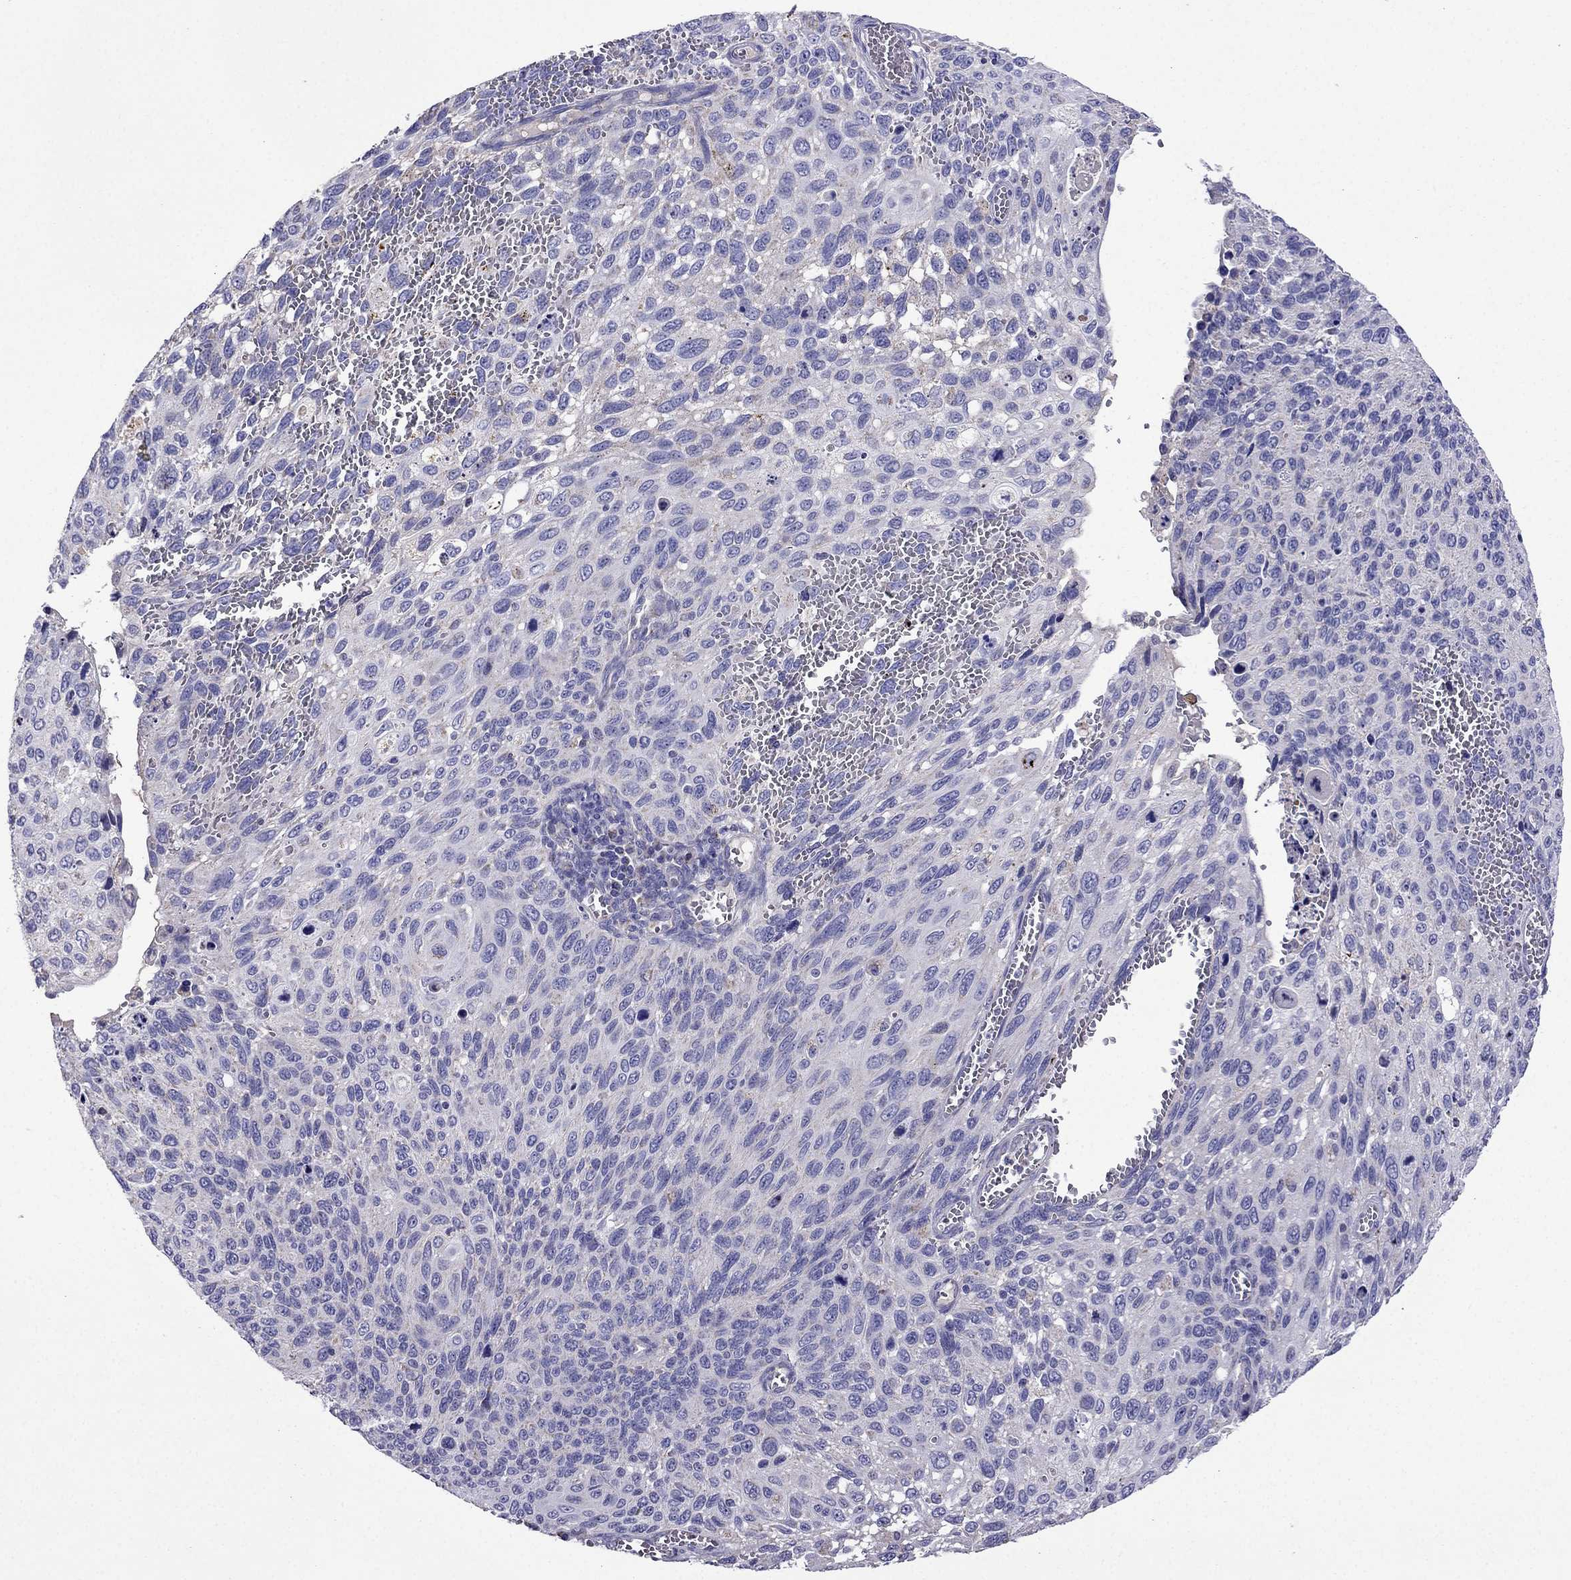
{"staining": {"intensity": "negative", "quantity": "none", "location": "none"}, "tissue": "cervical cancer", "cell_type": "Tumor cells", "image_type": "cancer", "snomed": [{"axis": "morphology", "description": "Squamous cell carcinoma, NOS"}, {"axis": "topography", "description": "Cervix"}], "caption": "High magnification brightfield microscopy of squamous cell carcinoma (cervical) stained with DAB (3,3'-diaminobenzidine) (brown) and counterstained with hematoxylin (blue): tumor cells show no significant positivity.", "gene": "DSC1", "patient": {"sex": "female", "age": 70}}